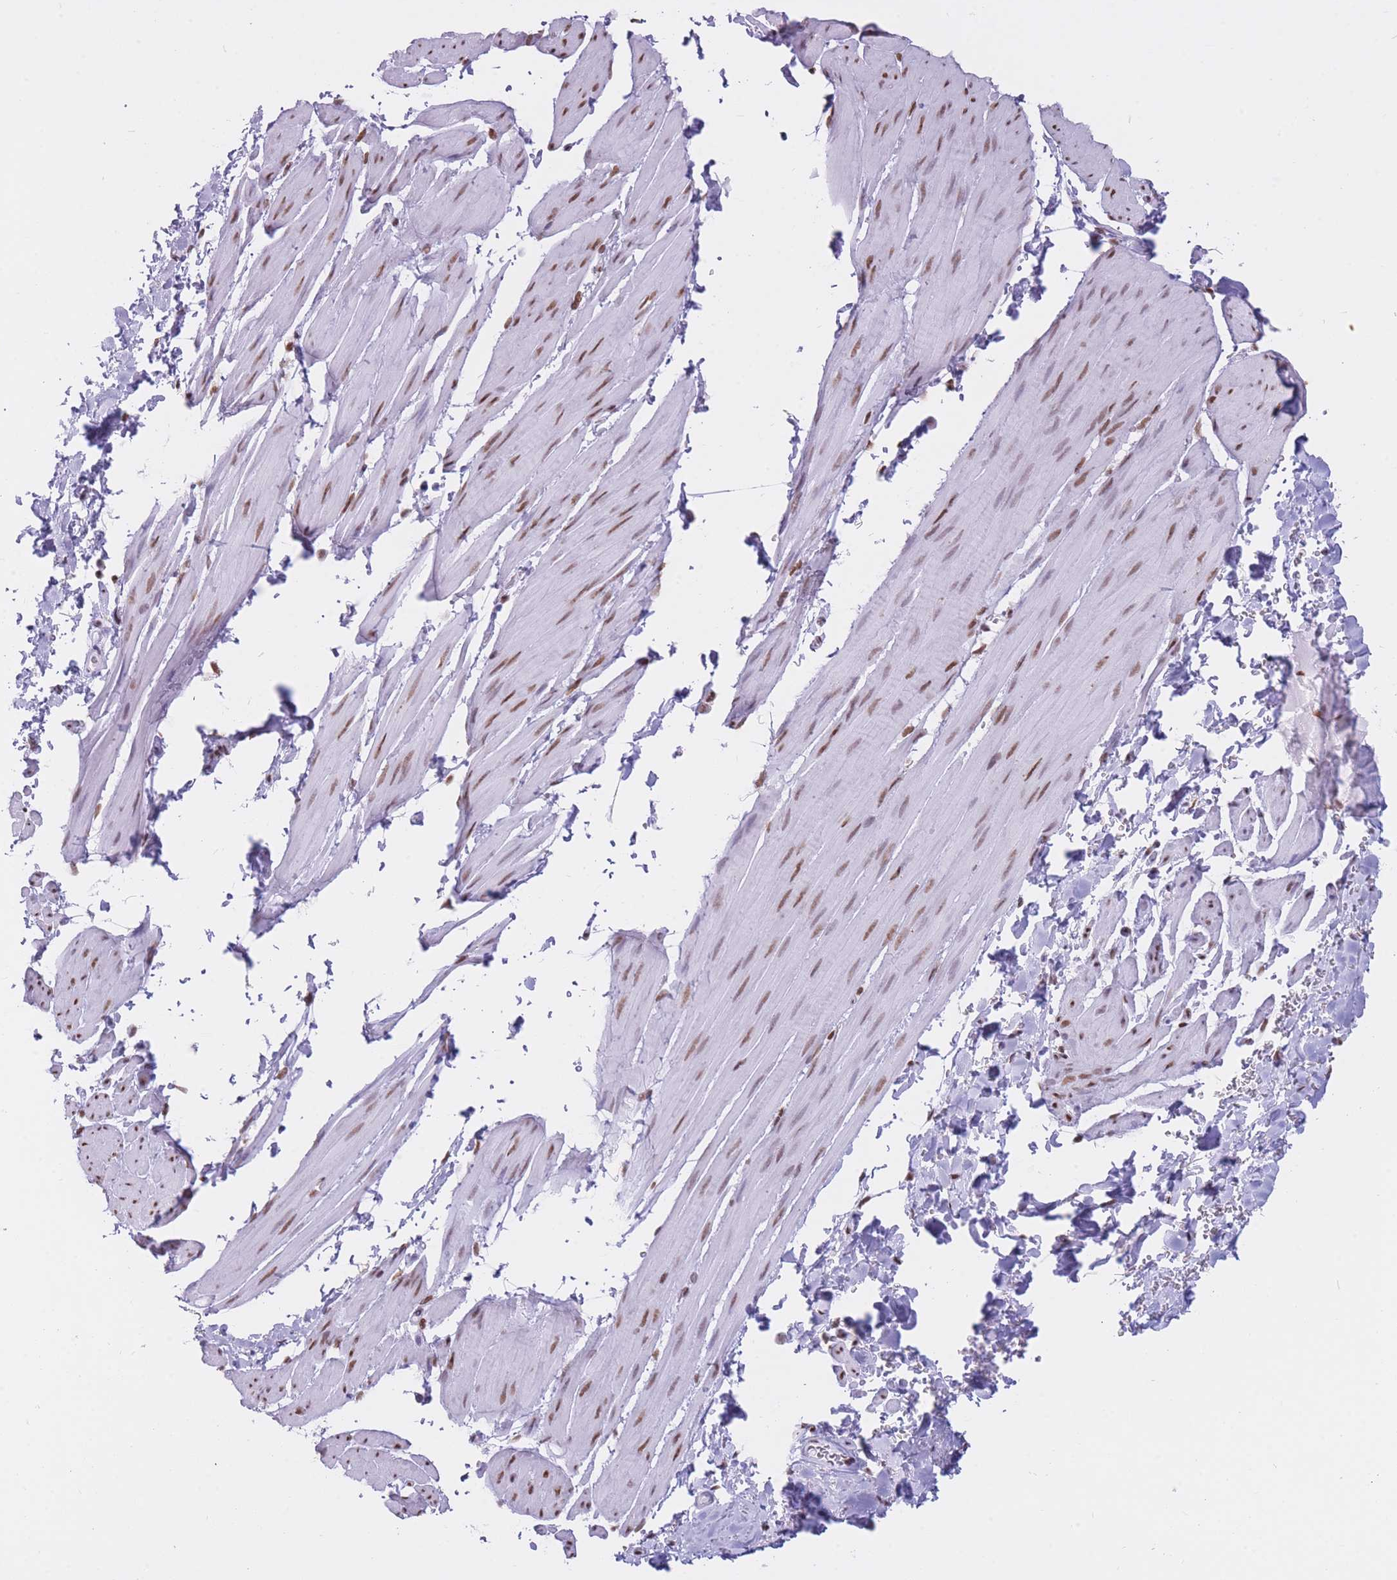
{"staining": {"intensity": "strong", "quantity": ">75%", "location": "nuclear"}, "tissue": "smooth muscle", "cell_type": "Smooth muscle cells", "image_type": "normal", "snomed": [{"axis": "morphology", "description": "Normal tissue, NOS"}, {"axis": "topography", "description": "Smooth muscle"}, {"axis": "topography", "description": "Peripheral nerve tissue"}], "caption": "Smooth muscle cells show high levels of strong nuclear staining in approximately >75% of cells in unremarkable human smooth muscle. (brown staining indicates protein expression, while blue staining denotes nuclei).", "gene": "HNRNPUL1", "patient": {"sex": "male", "age": 69}}